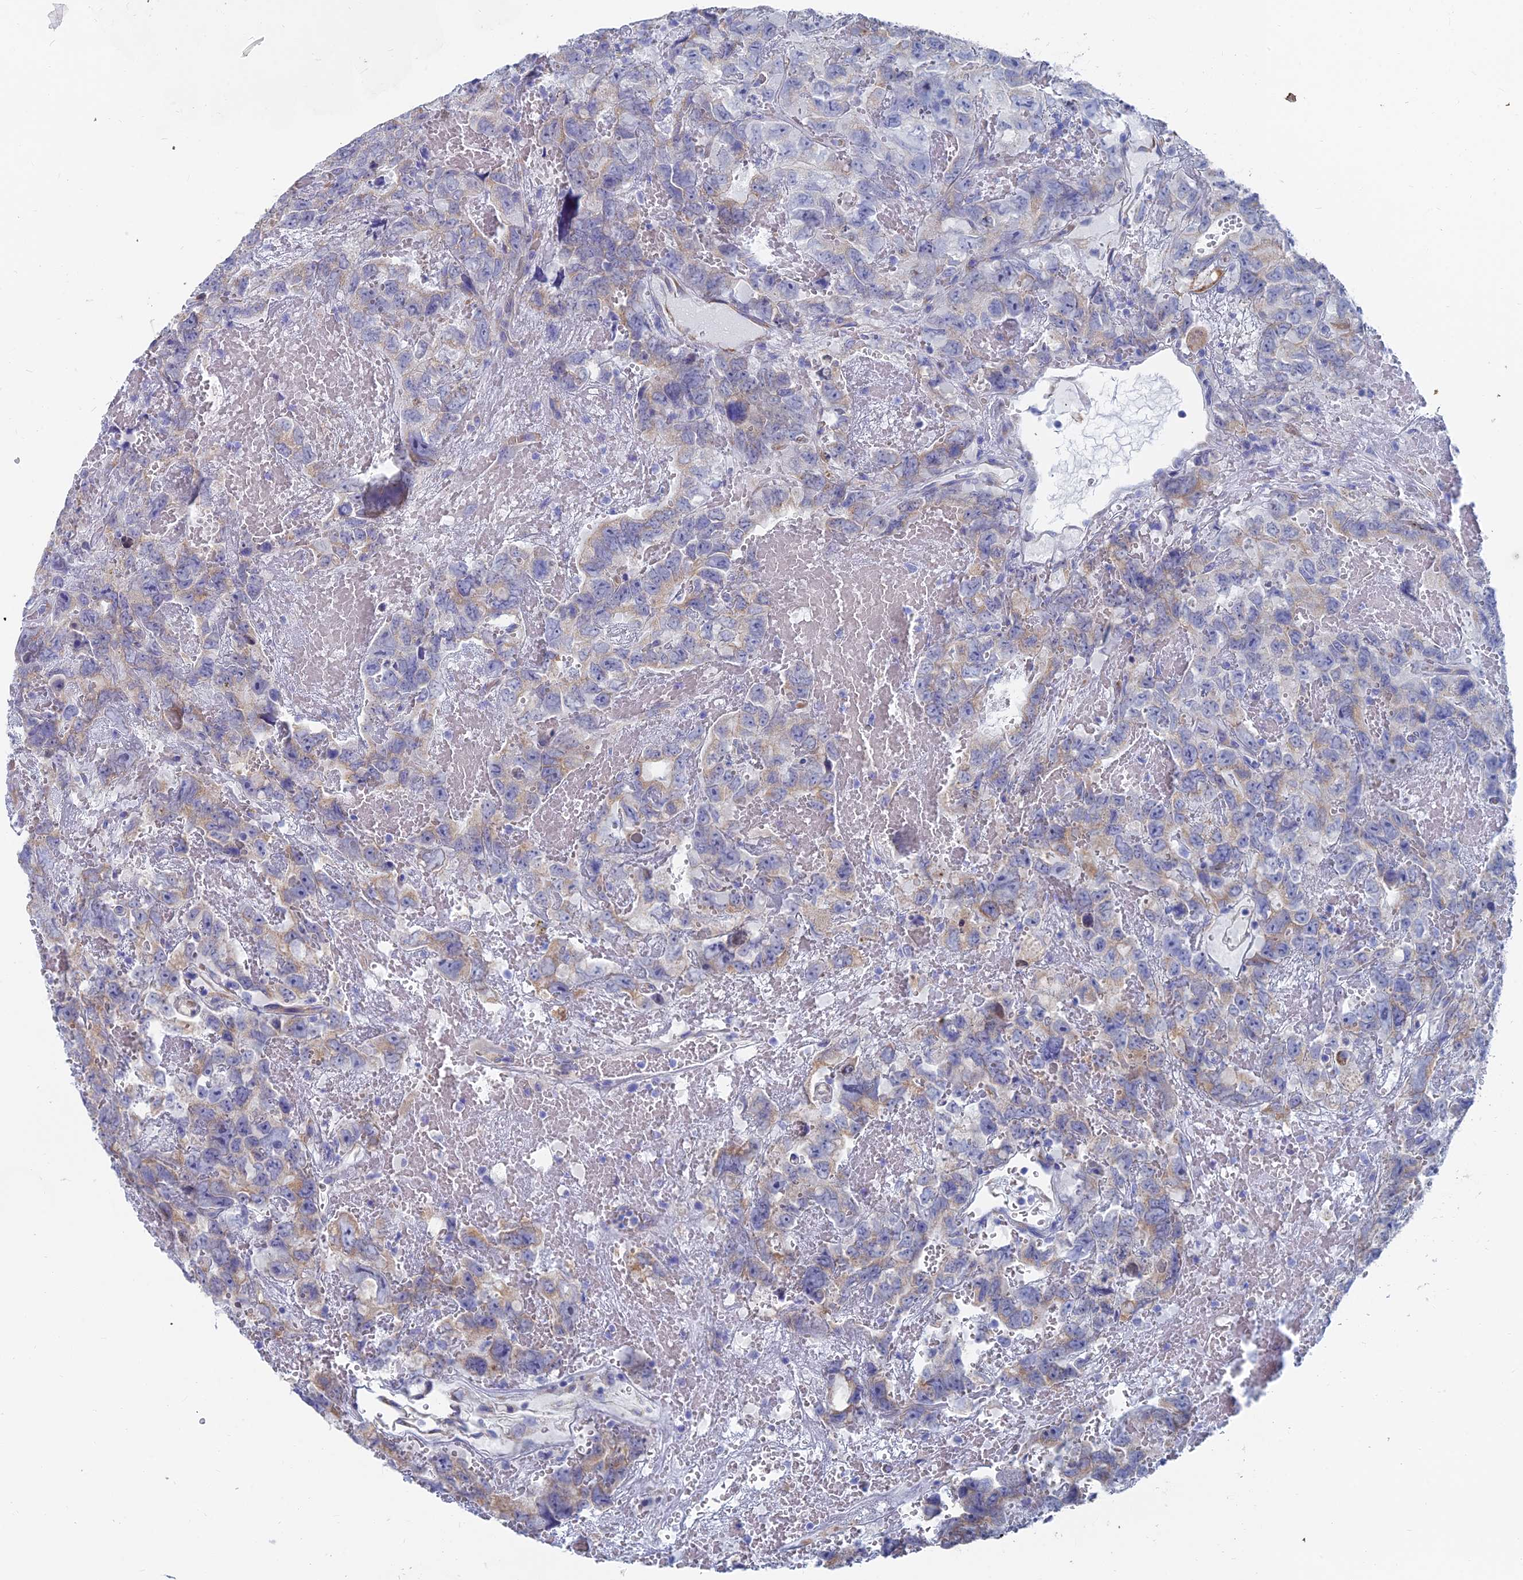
{"staining": {"intensity": "moderate", "quantity": "25%-75%", "location": "cytoplasmic/membranous"}, "tissue": "testis cancer", "cell_type": "Tumor cells", "image_type": "cancer", "snomed": [{"axis": "morphology", "description": "Carcinoma, Embryonal, NOS"}, {"axis": "topography", "description": "Testis"}], "caption": "Moderate cytoplasmic/membranous protein positivity is present in about 25%-75% of tumor cells in testis cancer (embryonal carcinoma). The protein is shown in brown color, while the nuclei are stained blue.", "gene": "TNNT3", "patient": {"sex": "male", "age": 45}}